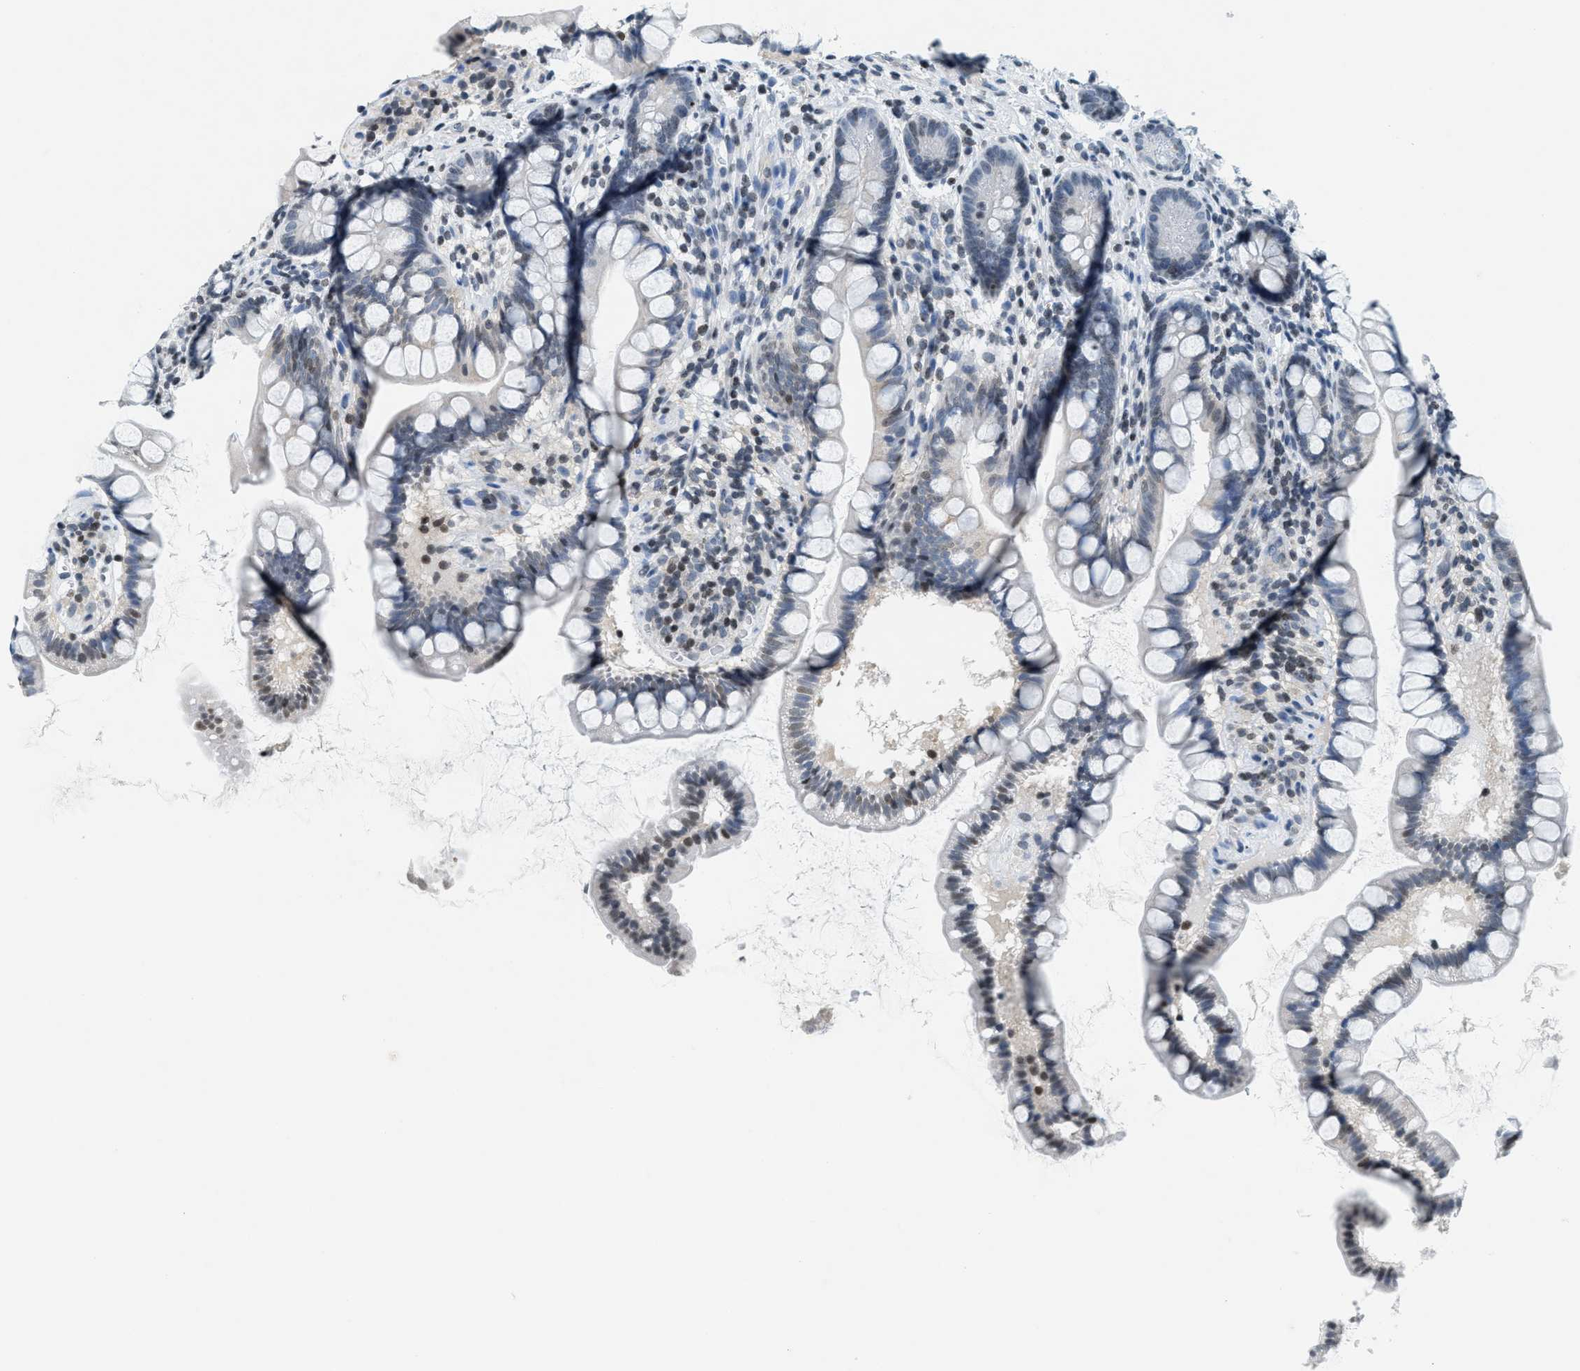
{"staining": {"intensity": "weak", "quantity": "<25%", "location": "nuclear"}, "tissue": "small intestine", "cell_type": "Glandular cells", "image_type": "normal", "snomed": [{"axis": "morphology", "description": "Normal tissue, NOS"}, {"axis": "topography", "description": "Small intestine"}], "caption": "DAB (3,3'-diaminobenzidine) immunohistochemical staining of benign small intestine exhibits no significant positivity in glandular cells.", "gene": "UVRAG", "patient": {"sex": "female", "age": 84}}